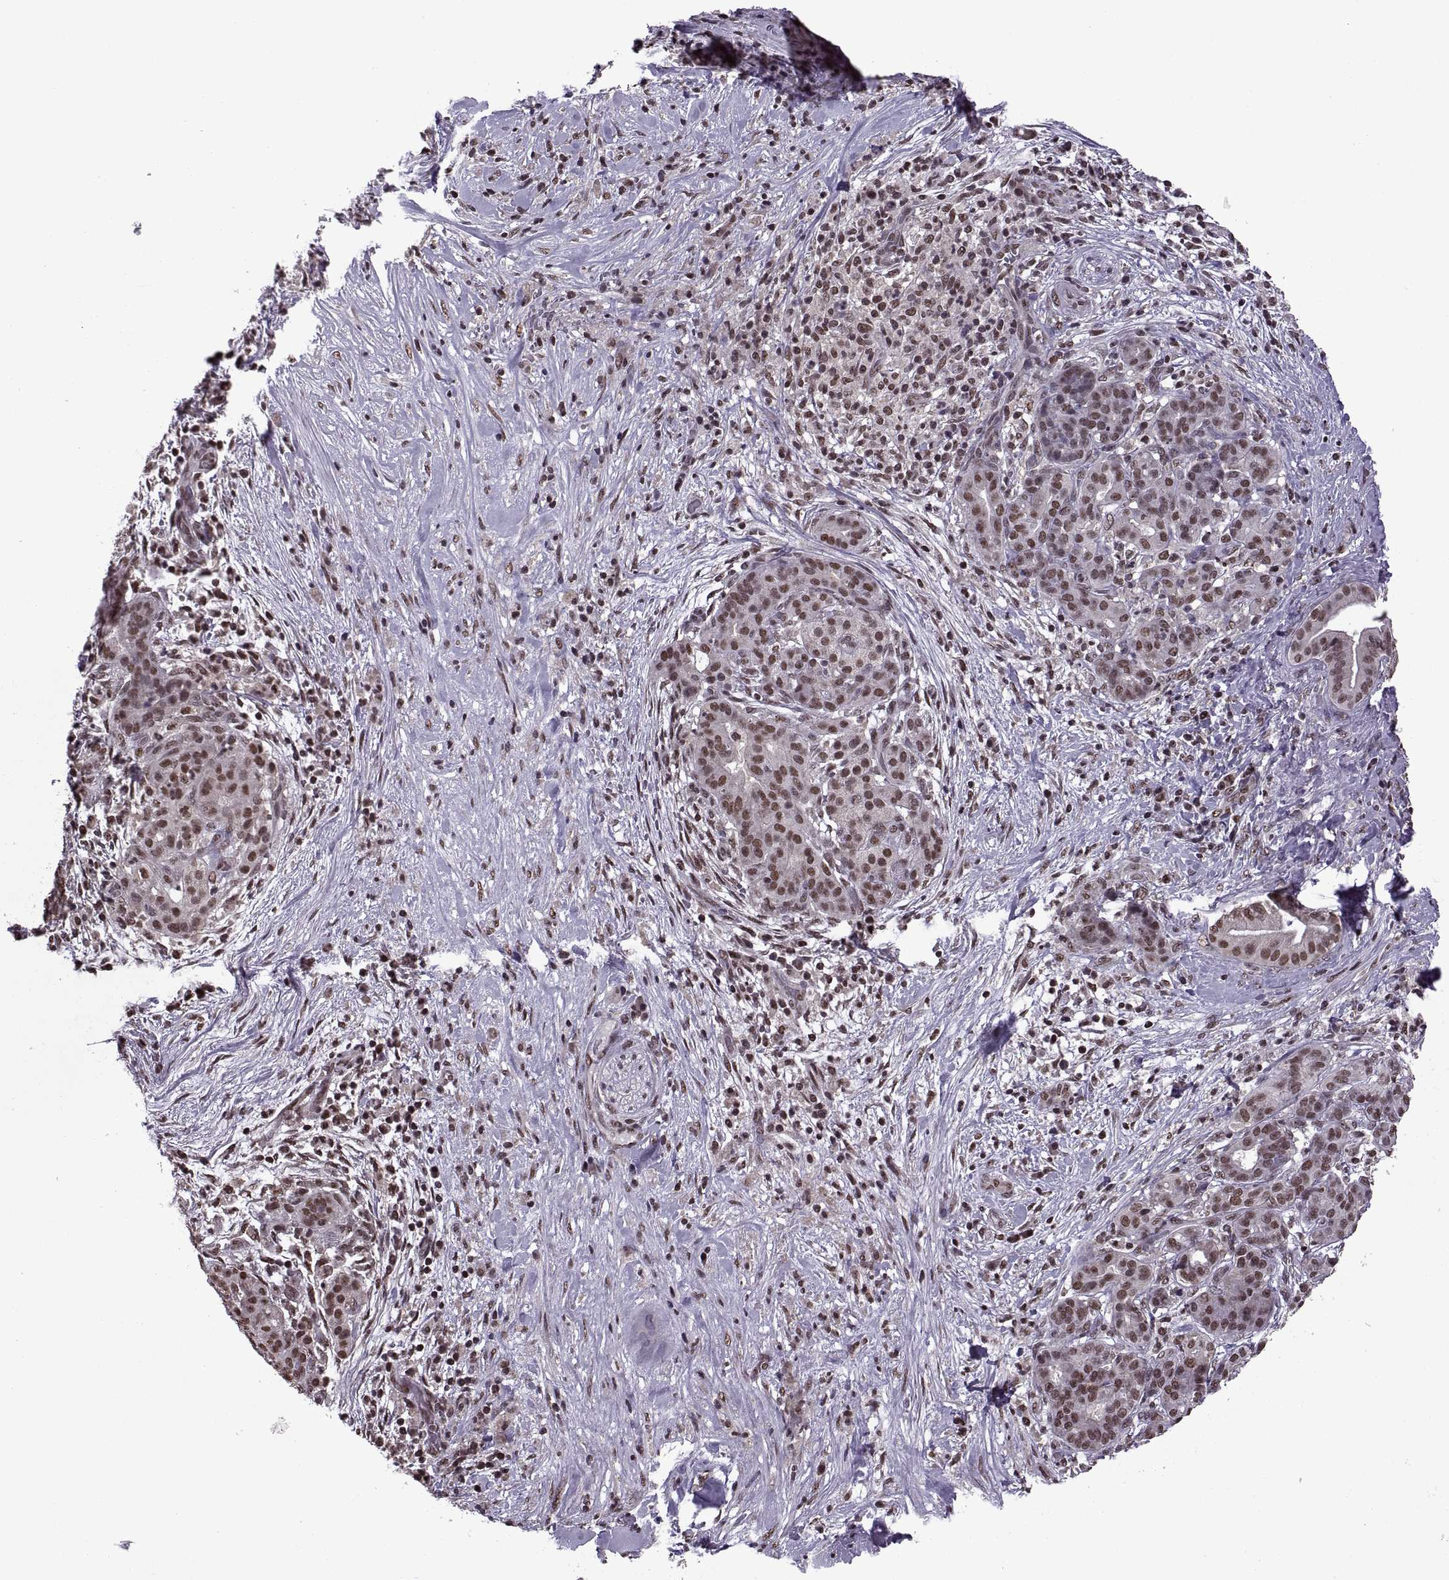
{"staining": {"intensity": "moderate", "quantity": ">75%", "location": "nuclear"}, "tissue": "pancreatic cancer", "cell_type": "Tumor cells", "image_type": "cancer", "snomed": [{"axis": "morphology", "description": "Adenocarcinoma, NOS"}, {"axis": "topography", "description": "Pancreas"}], "caption": "Immunohistochemistry (DAB) staining of human pancreatic cancer (adenocarcinoma) reveals moderate nuclear protein positivity in approximately >75% of tumor cells. Nuclei are stained in blue.", "gene": "INTS3", "patient": {"sex": "male", "age": 44}}